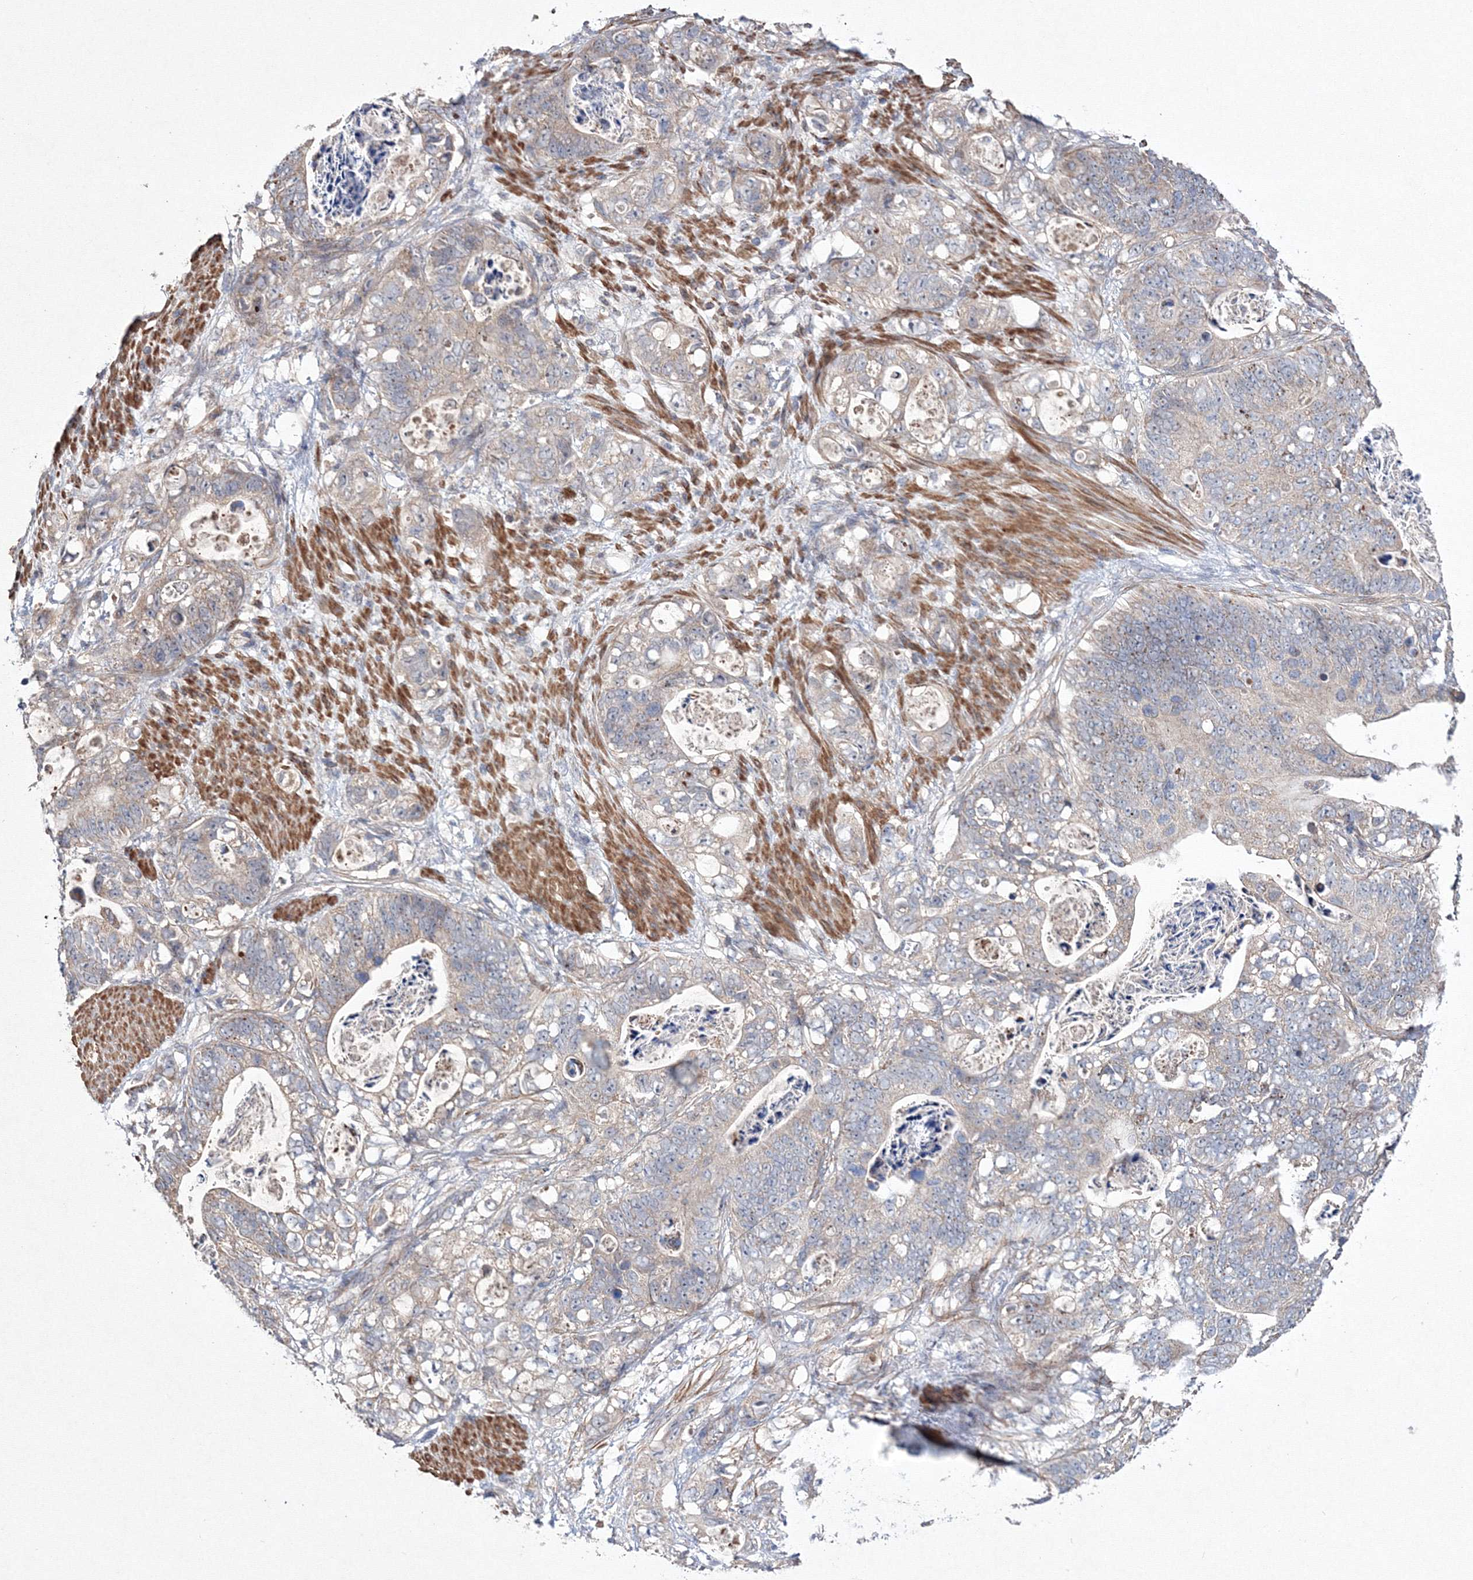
{"staining": {"intensity": "weak", "quantity": "<25%", "location": "cytoplasmic/membranous"}, "tissue": "stomach cancer", "cell_type": "Tumor cells", "image_type": "cancer", "snomed": [{"axis": "morphology", "description": "Normal tissue, NOS"}, {"axis": "morphology", "description": "Adenocarcinoma, NOS"}, {"axis": "topography", "description": "Stomach"}], "caption": "Stomach cancer stained for a protein using IHC displays no positivity tumor cells.", "gene": "PPP2R2B", "patient": {"sex": "female", "age": 89}}